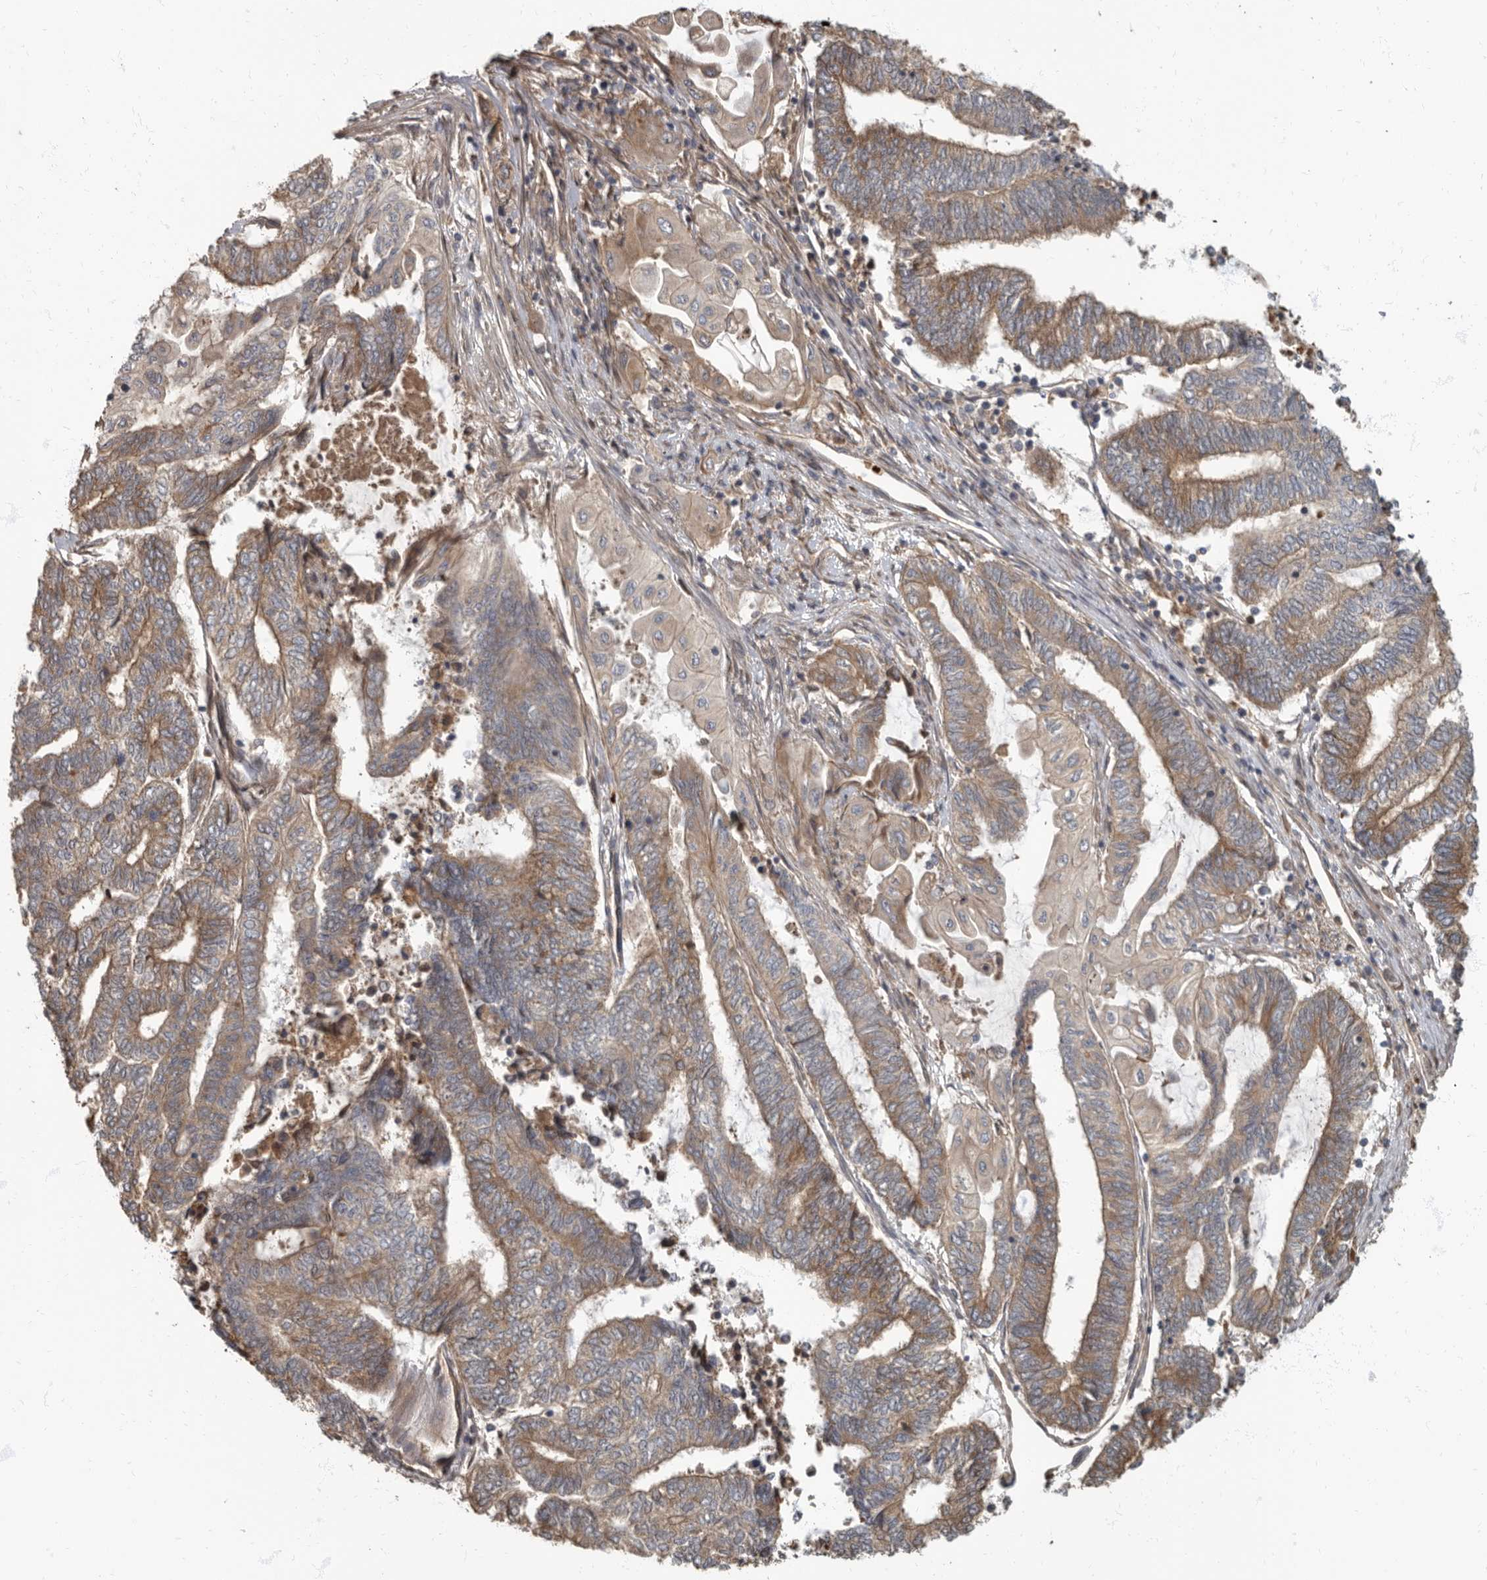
{"staining": {"intensity": "weak", "quantity": ">75%", "location": "cytoplasmic/membranous"}, "tissue": "endometrial cancer", "cell_type": "Tumor cells", "image_type": "cancer", "snomed": [{"axis": "morphology", "description": "Adenocarcinoma, NOS"}, {"axis": "topography", "description": "Uterus"}, {"axis": "topography", "description": "Endometrium"}], "caption": "This micrograph demonstrates immunohistochemistry (IHC) staining of human endometrial cancer, with low weak cytoplasmic/membranous positivity in about >75% of tumor cells.", "gene": "DAAM1", "patient": {"sex": "female", "age": 70}}